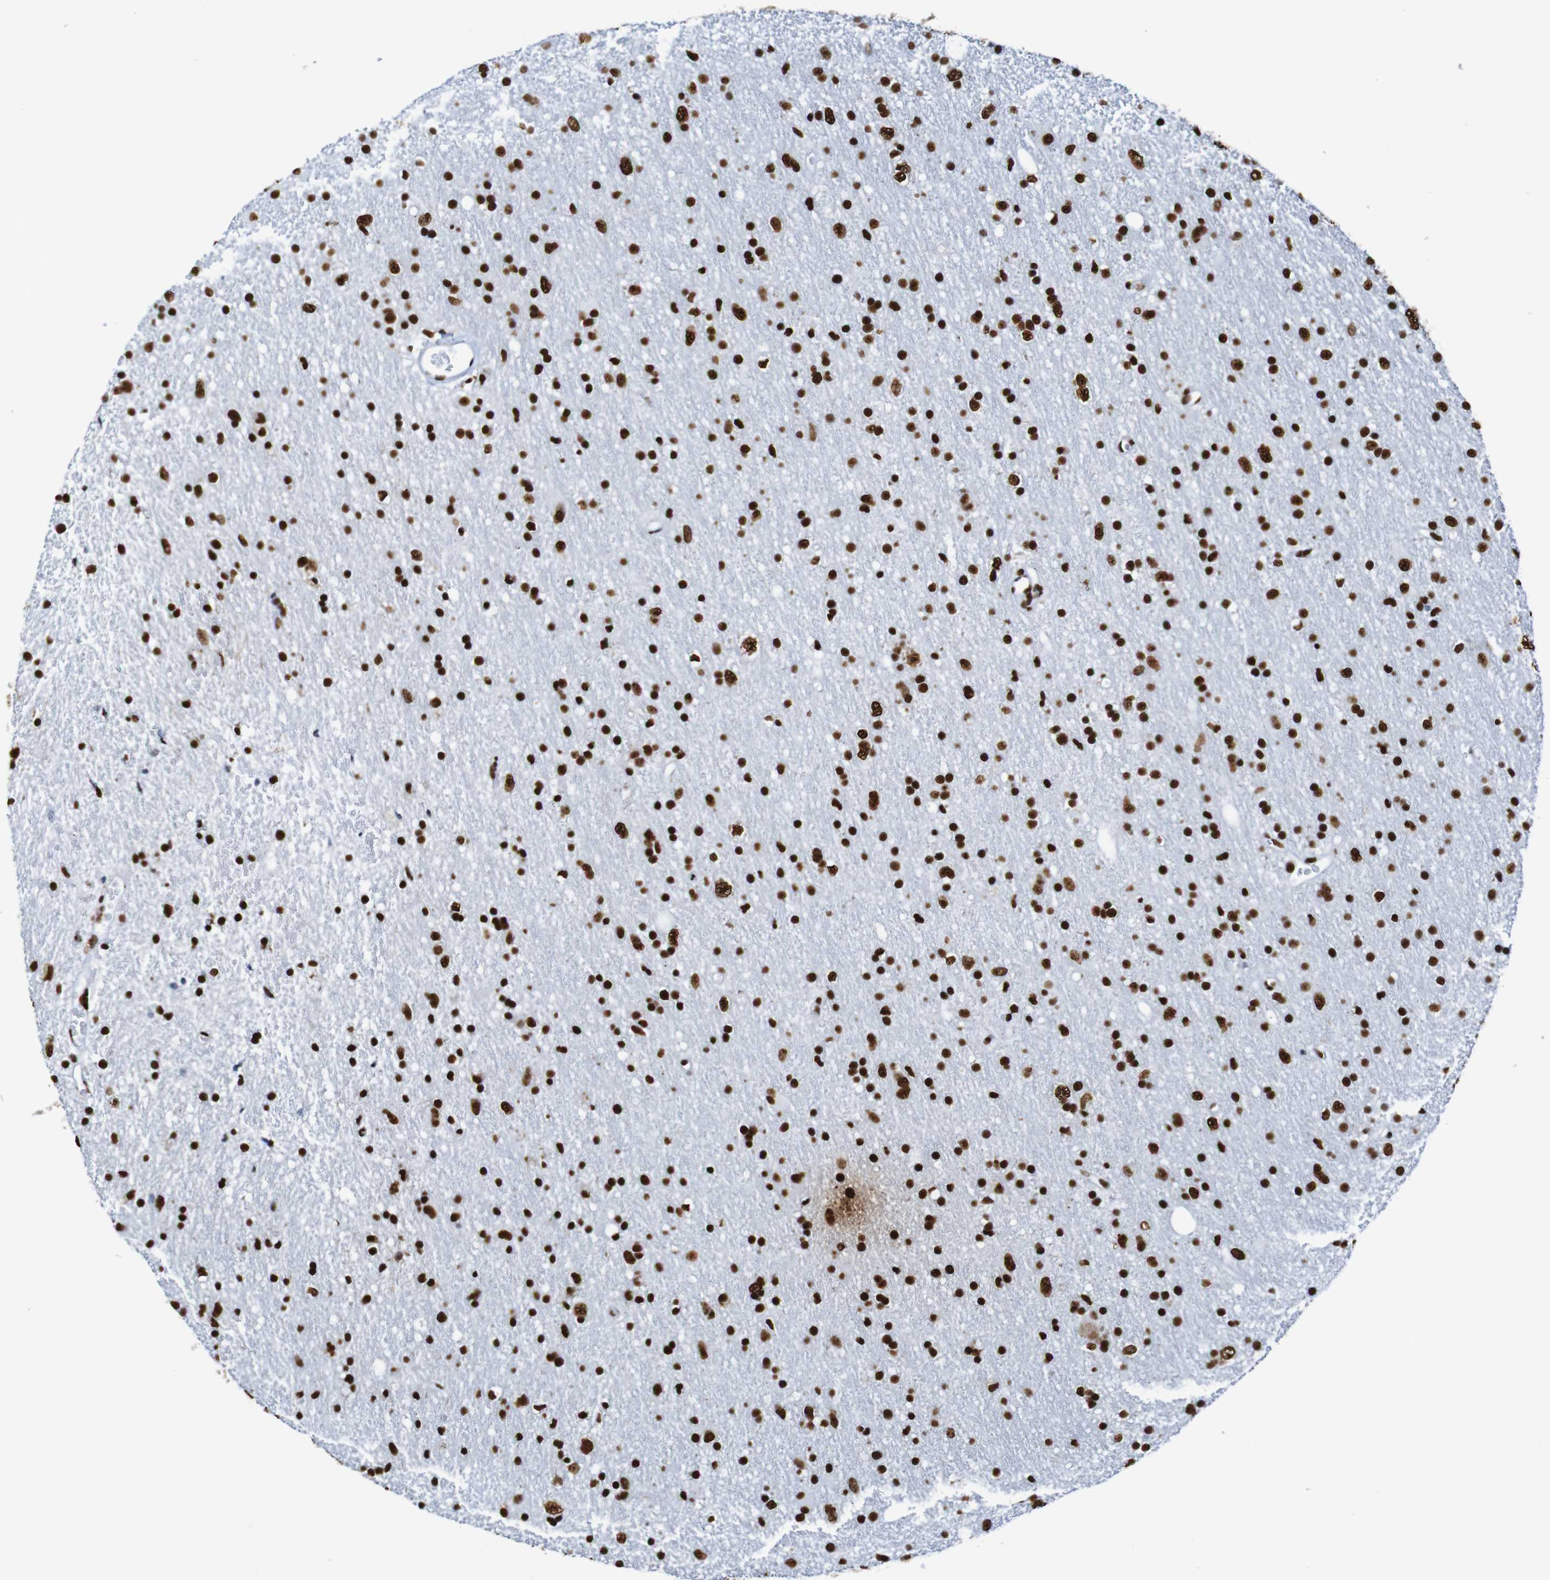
{"staining": {"intensity": "strong", "quantity": ">75%", "location": "nuclear"}, "tissue": "glioma", "cell_type": "Tumor cells", "image_type": "cancer", "snomed": [{"axis": "morphology", "description": "Glioma, malignant, Low grade"}, {"axis": "topography", "description": "Brain"}], "caption": "IHC (DAB (3,3'-diaminobenzidine)) staining of human glioma exhibits strong nuclear protein expression in approximately >75% of tumor cells.", "gene": "SRSF3", "patient": {"sex": "male", "age": 77}}